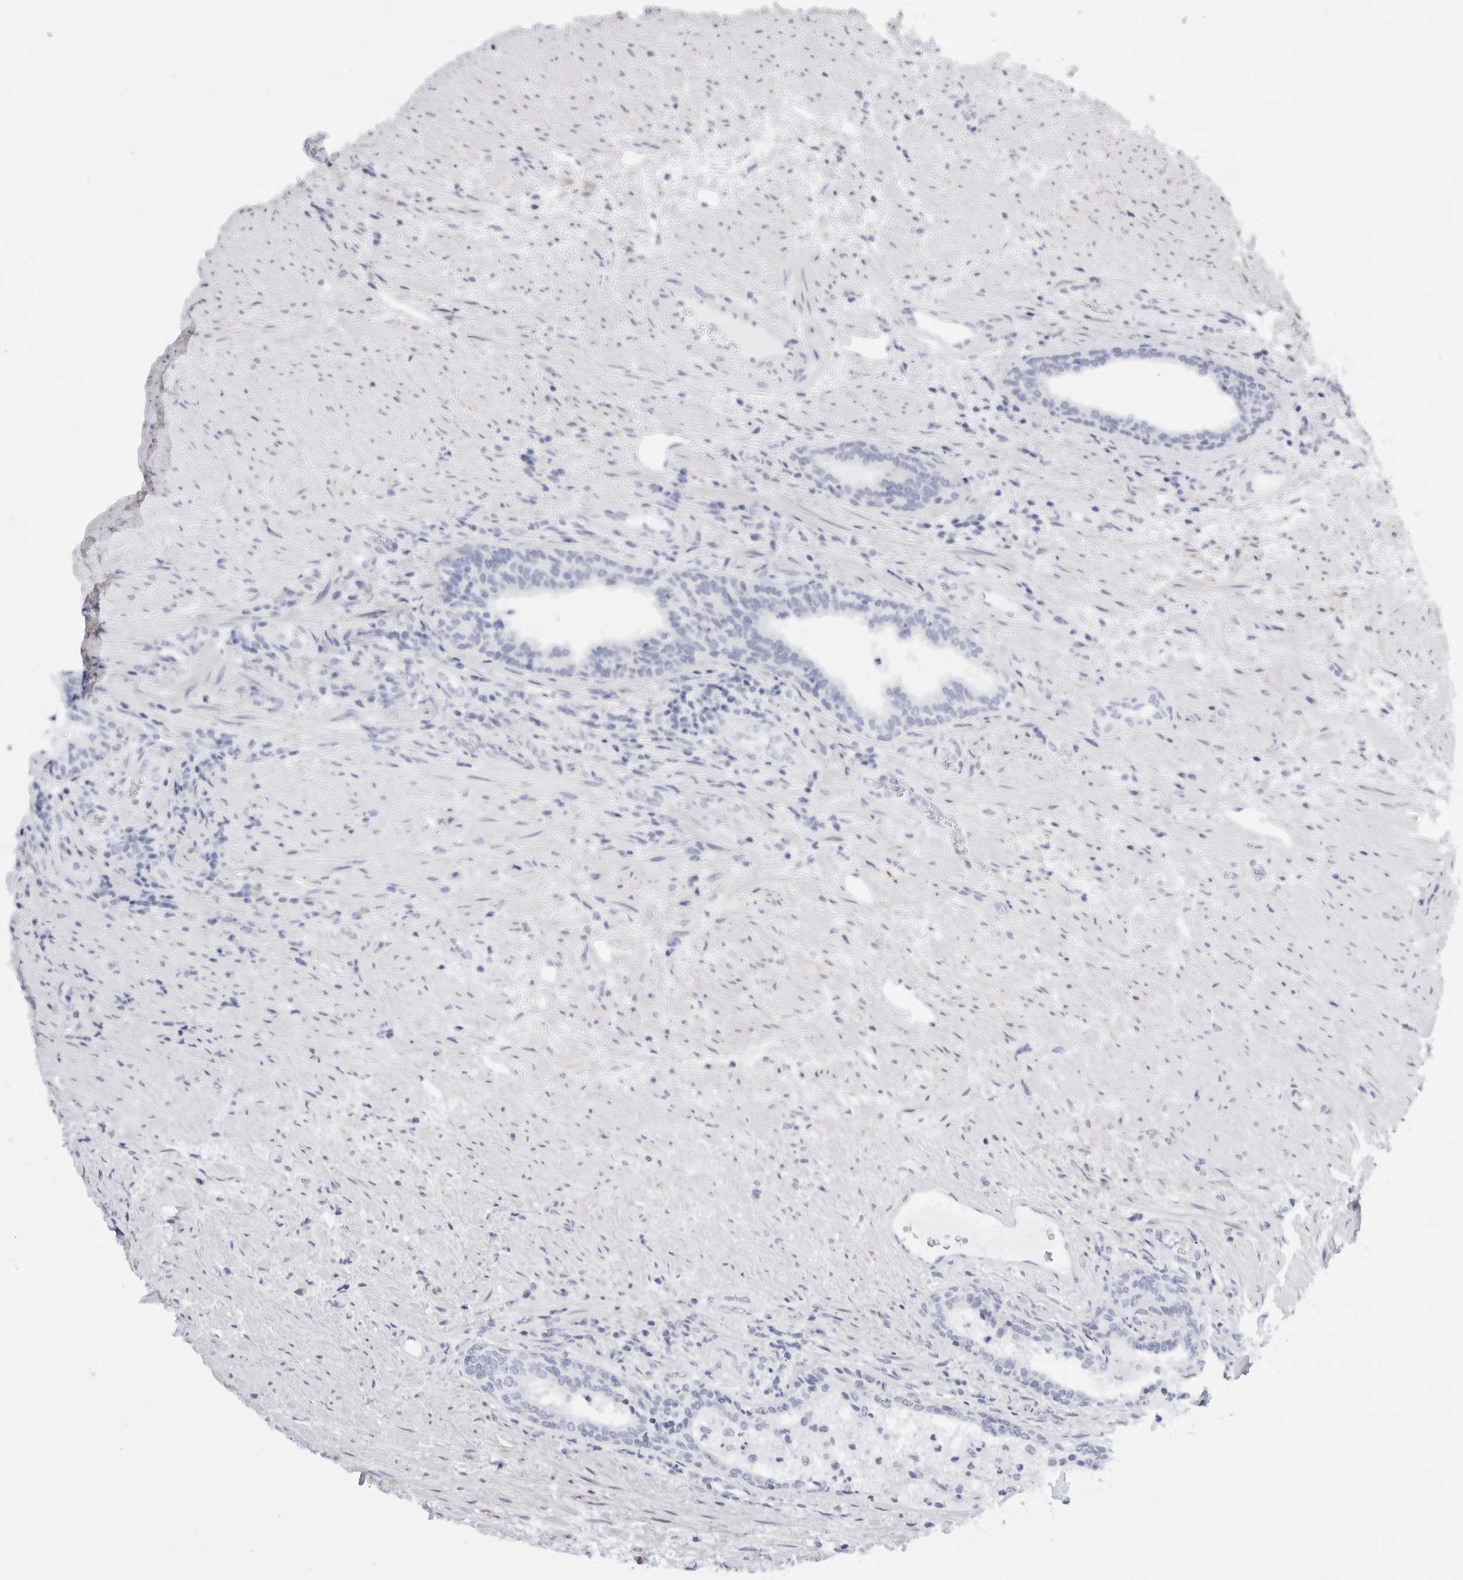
{"staining": {"intensity": "negative", "quantity": "none", "location": "none"}, "tissue": "prostate", "cell_type": "Glandular cells", "image_type": "normal", "snomed": [{"axis": "morphology", "description": "Normal tissue, NOS"}, {"axis": "topography", "description": "Prostate"}], "caption": "There is no significant expression in glandular cells of prostate. The staining was performed using DAB to visualize the protein expression in brown, while the nuclei were stained in blue with hematoxylin (Magnification: 20x).", "gene": "MUC15", "patient": {"sex": "male", "age": 76}}